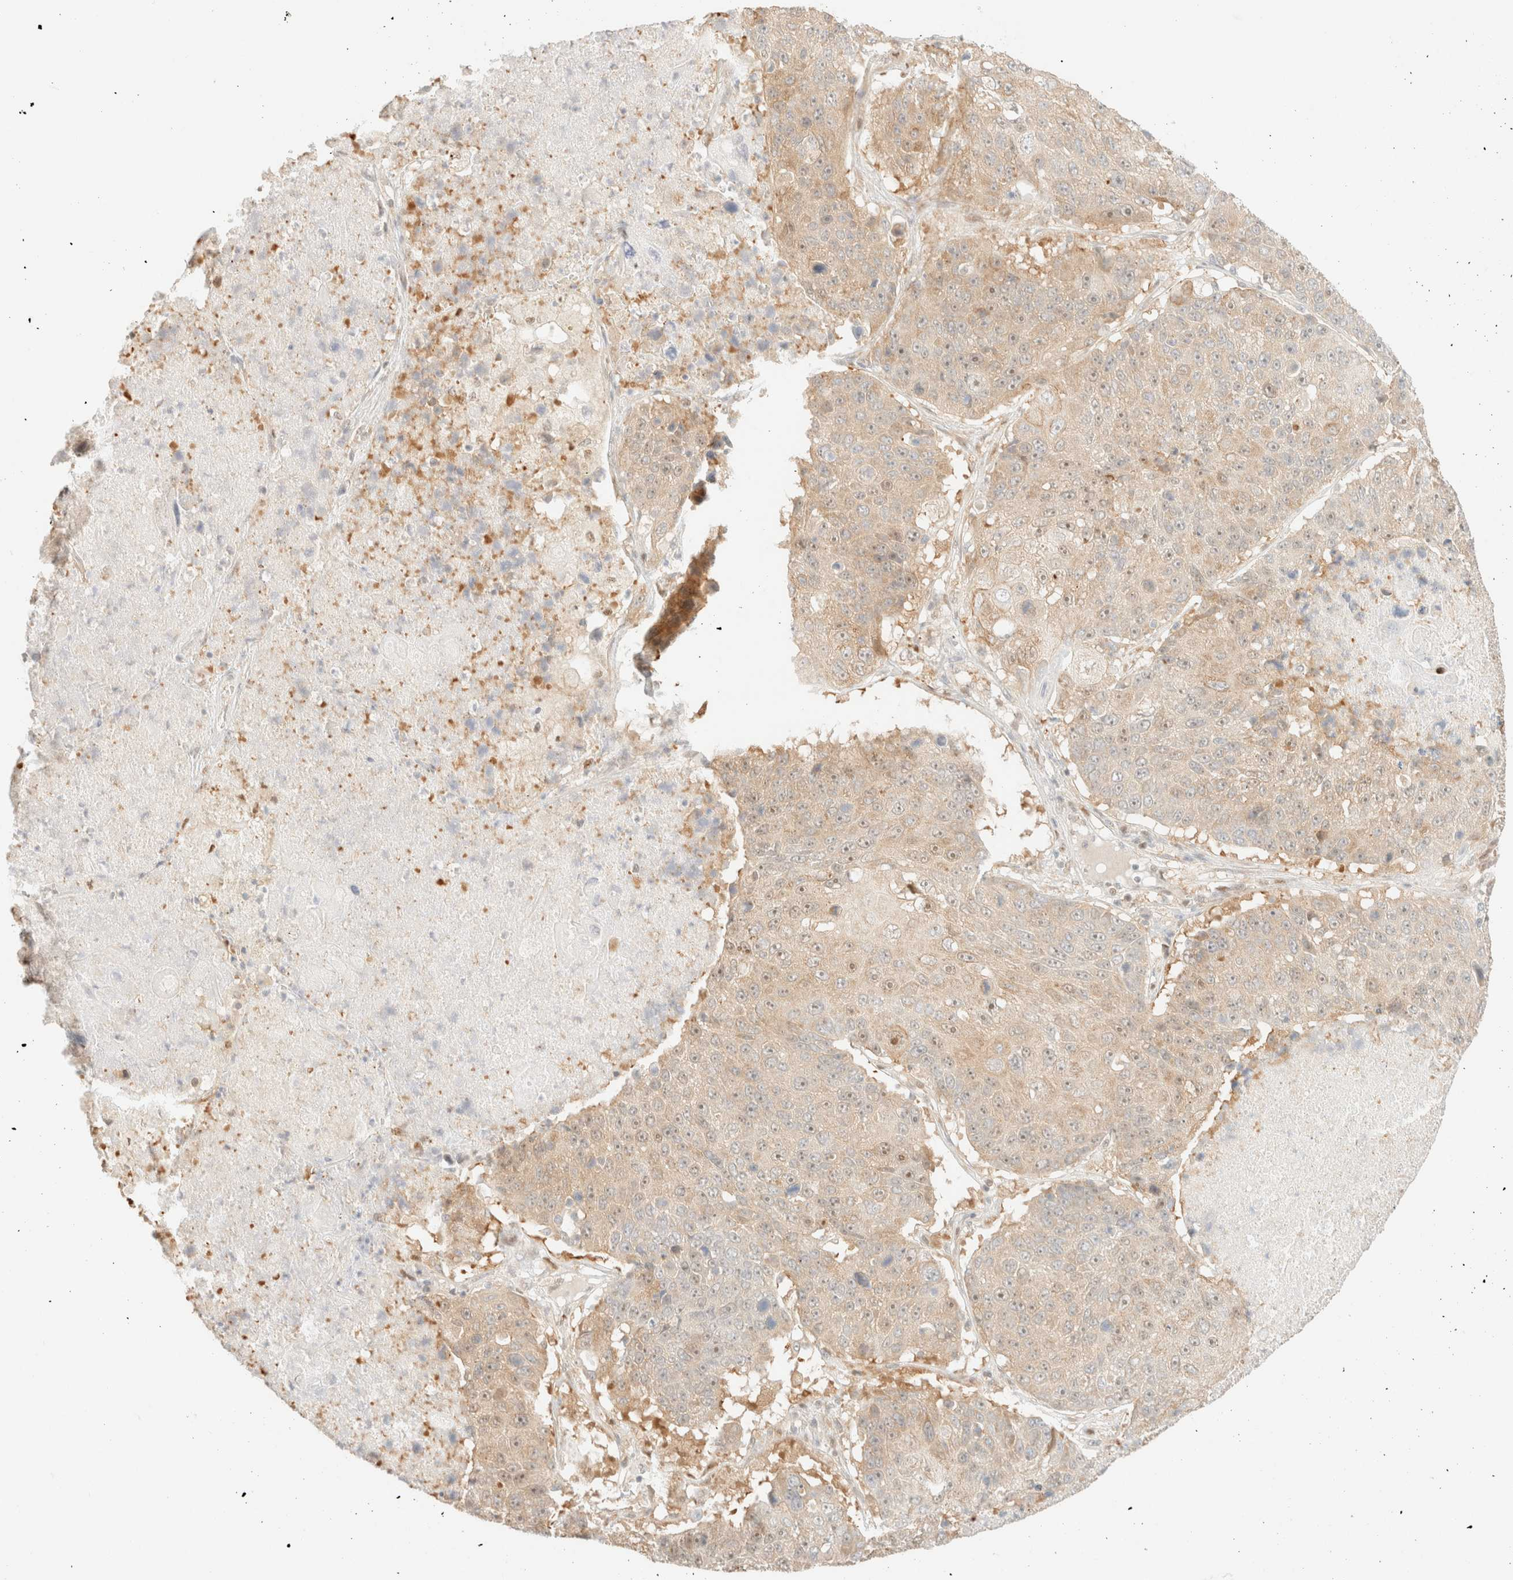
{"staining": {"intensity": "weak", "quantity": ">75%", "location": "cytoplasmic/membranous,nuclear"}, "tissue": "lung cancer", "cell_type": "Tumor cells", "image_type": "cancer", "snomed": [{"axis": "morphology", "description": "Squamous cell carcinoma, NOS"}, {"axis": "topography", "description": "Lung"}], "caption": "Weak cytoplasmic/membranous and nuclear expression is seen in approximately >75% of tumor cells in lung cancer.", "gene": "TSR1", "patient": {"sex": "male", "age": 61}}